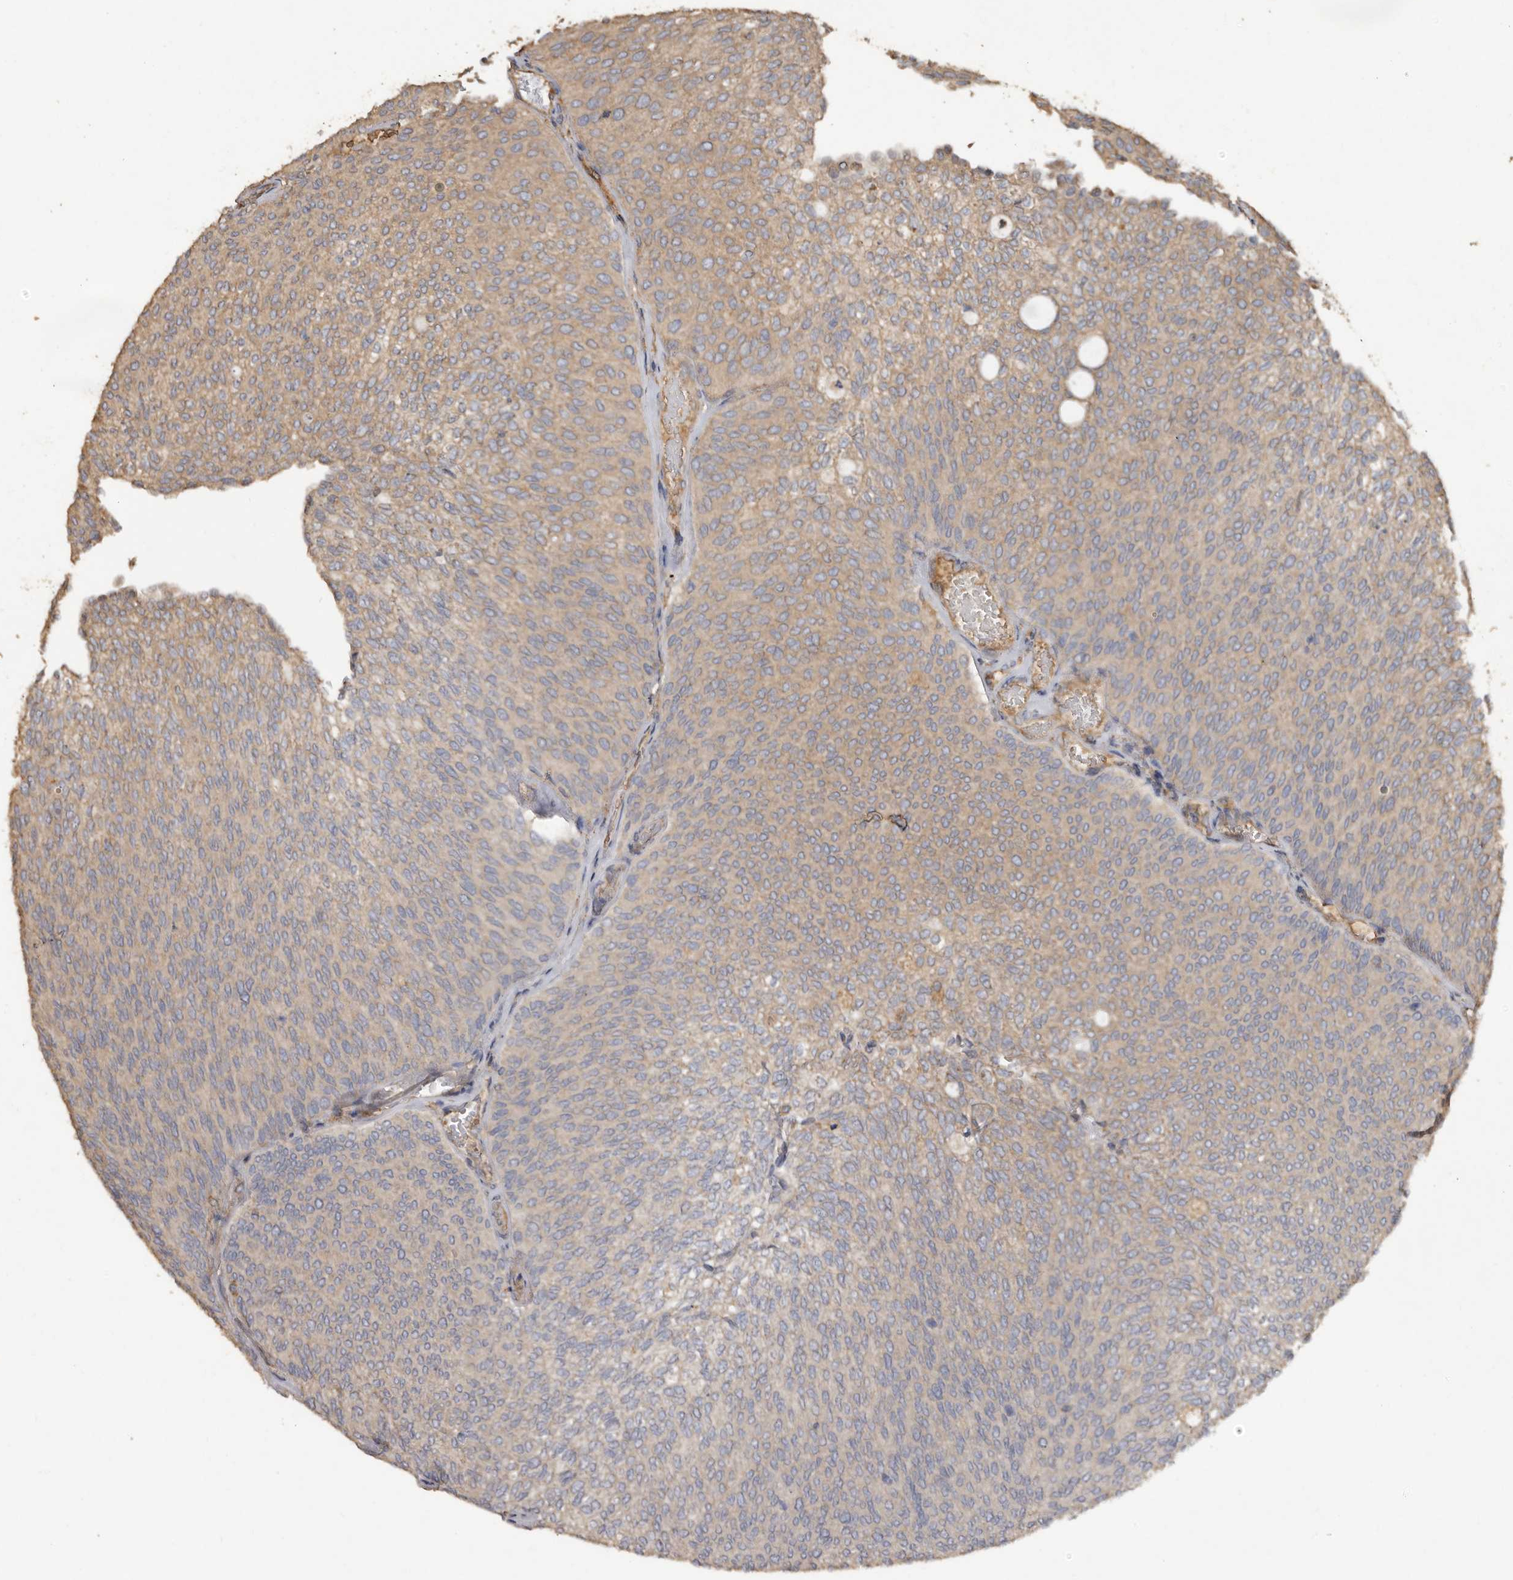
{"staining": {"intensity": "moderate", "quantity": ">75%", "location": "cytoplasmic/membranous"}, "tissue": "urothelial cancer", "cell_type": "Tumor cells", "image_type": "cancer", "snomed": [{"axis": "morphology", "description": "Urothelial carcinoma, Low grade"}, {"axis": "topography", "description": "Urinary bladder"}], "caption": "DAB immunohistochemical staining of human low-grade urothelial carcinoma demonstrates moderate cytoplasmic/membranous protein expression in about >75% of tumor cells.", "gene": "FLCN", "patient": {"sex": "female", "age": 79}}